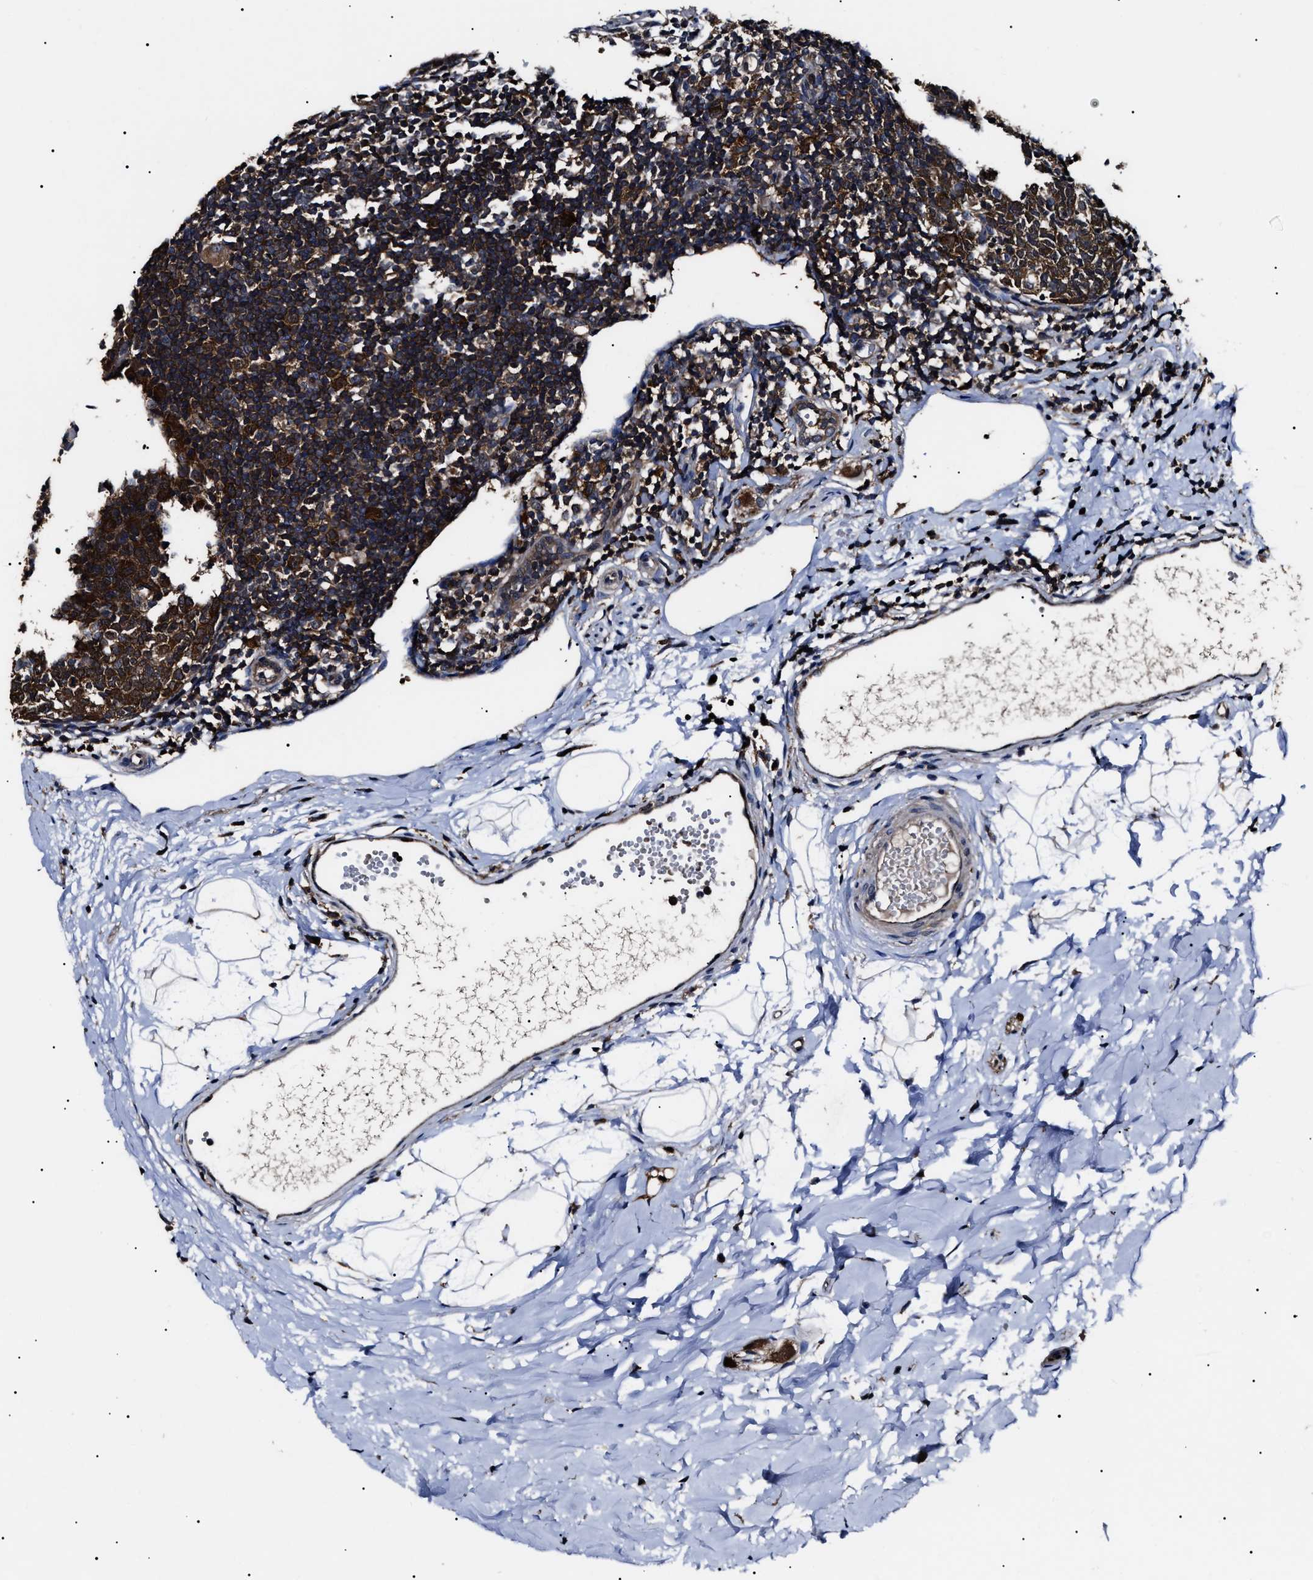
{"staining": {"intensity": "strong", "quantity": ">75%", "location": "cytoplasmic/membranous"}, "tissue": "appendix", "cell_type": "Glandular cells", "image_type": "normal", "snomed": [{"axis": "morphology", "description": "Normal tissue, NOS"}, {"axis": "topography", "description": "Appendix"}], "caption": "The histopathology image exhibits staining of normal appendix, revealing strong cytoplasmic/membranous protein expression (brown color) within glandular cells. The protein is shown in brown color, while the nuclei are stained blue.", "gene": "CCT8", "patient": {"sex": "female", "age": 20}}